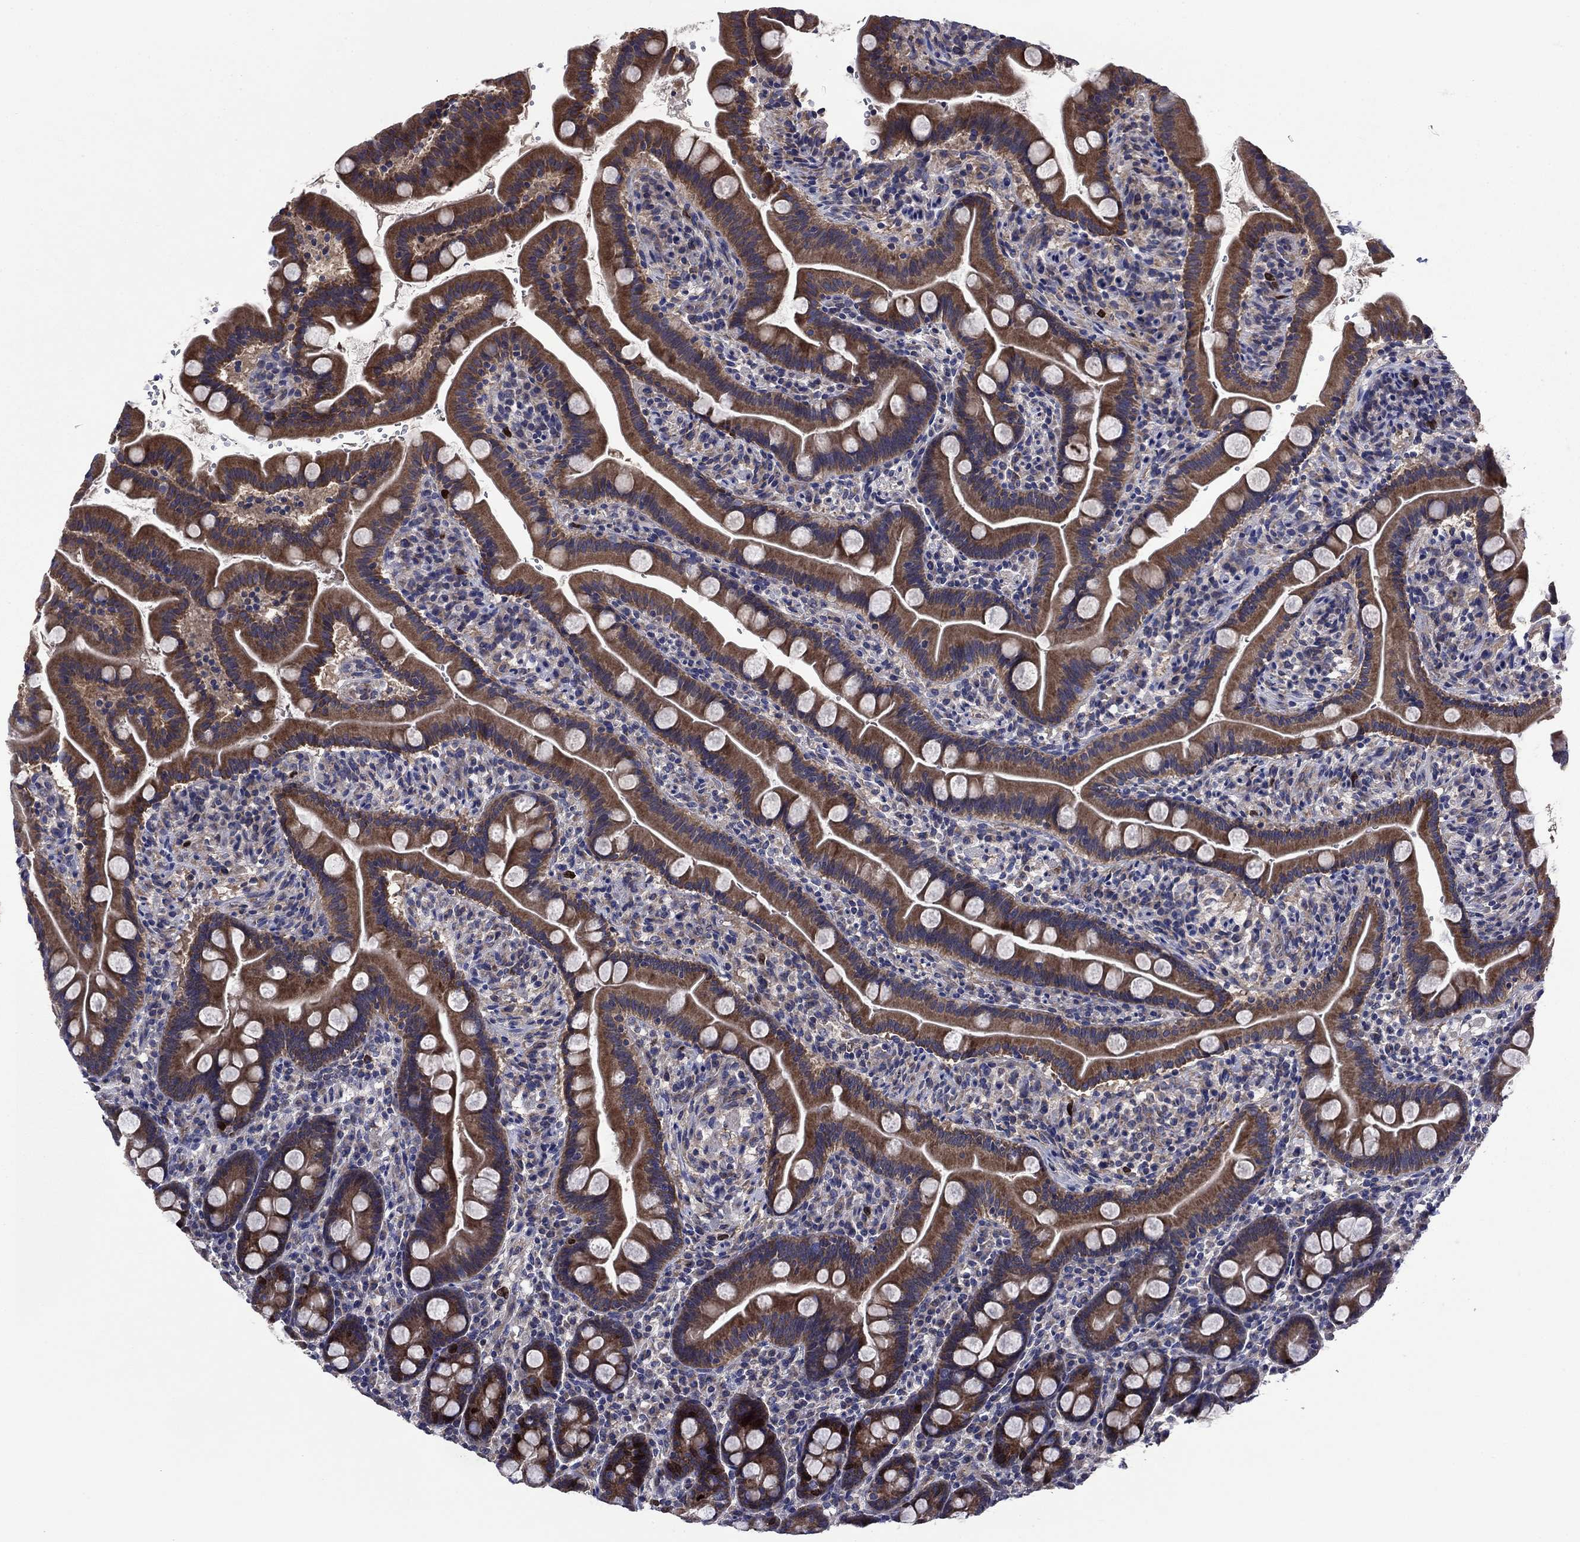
{"staining": {"intensity": "strong", "quantity": "25%-75%", "location": "cytoplasmic/membranous,nuclear"}, "tissue": "small intestine", "cell_type": "Glandular cells", "image_type": "normal", "snomed": [{"axis": "morphology", "description": "Normal tissue, NOS"}, {"axis": "topography", "description": "Small intestine"}], "caption": "Glandular cells reveal strong cytoplasmic/membranous,nuclear positivity in about 25%-75% of cells in unremarkable small intestine. Using DAB (3,3'-diaminobenzidine) (brown) and hematoxylin (blue) stains, captured at high magnification using brightfield microscopy.", "gene": "KIF22", "patient": {"sex": "female", "age": 44}}